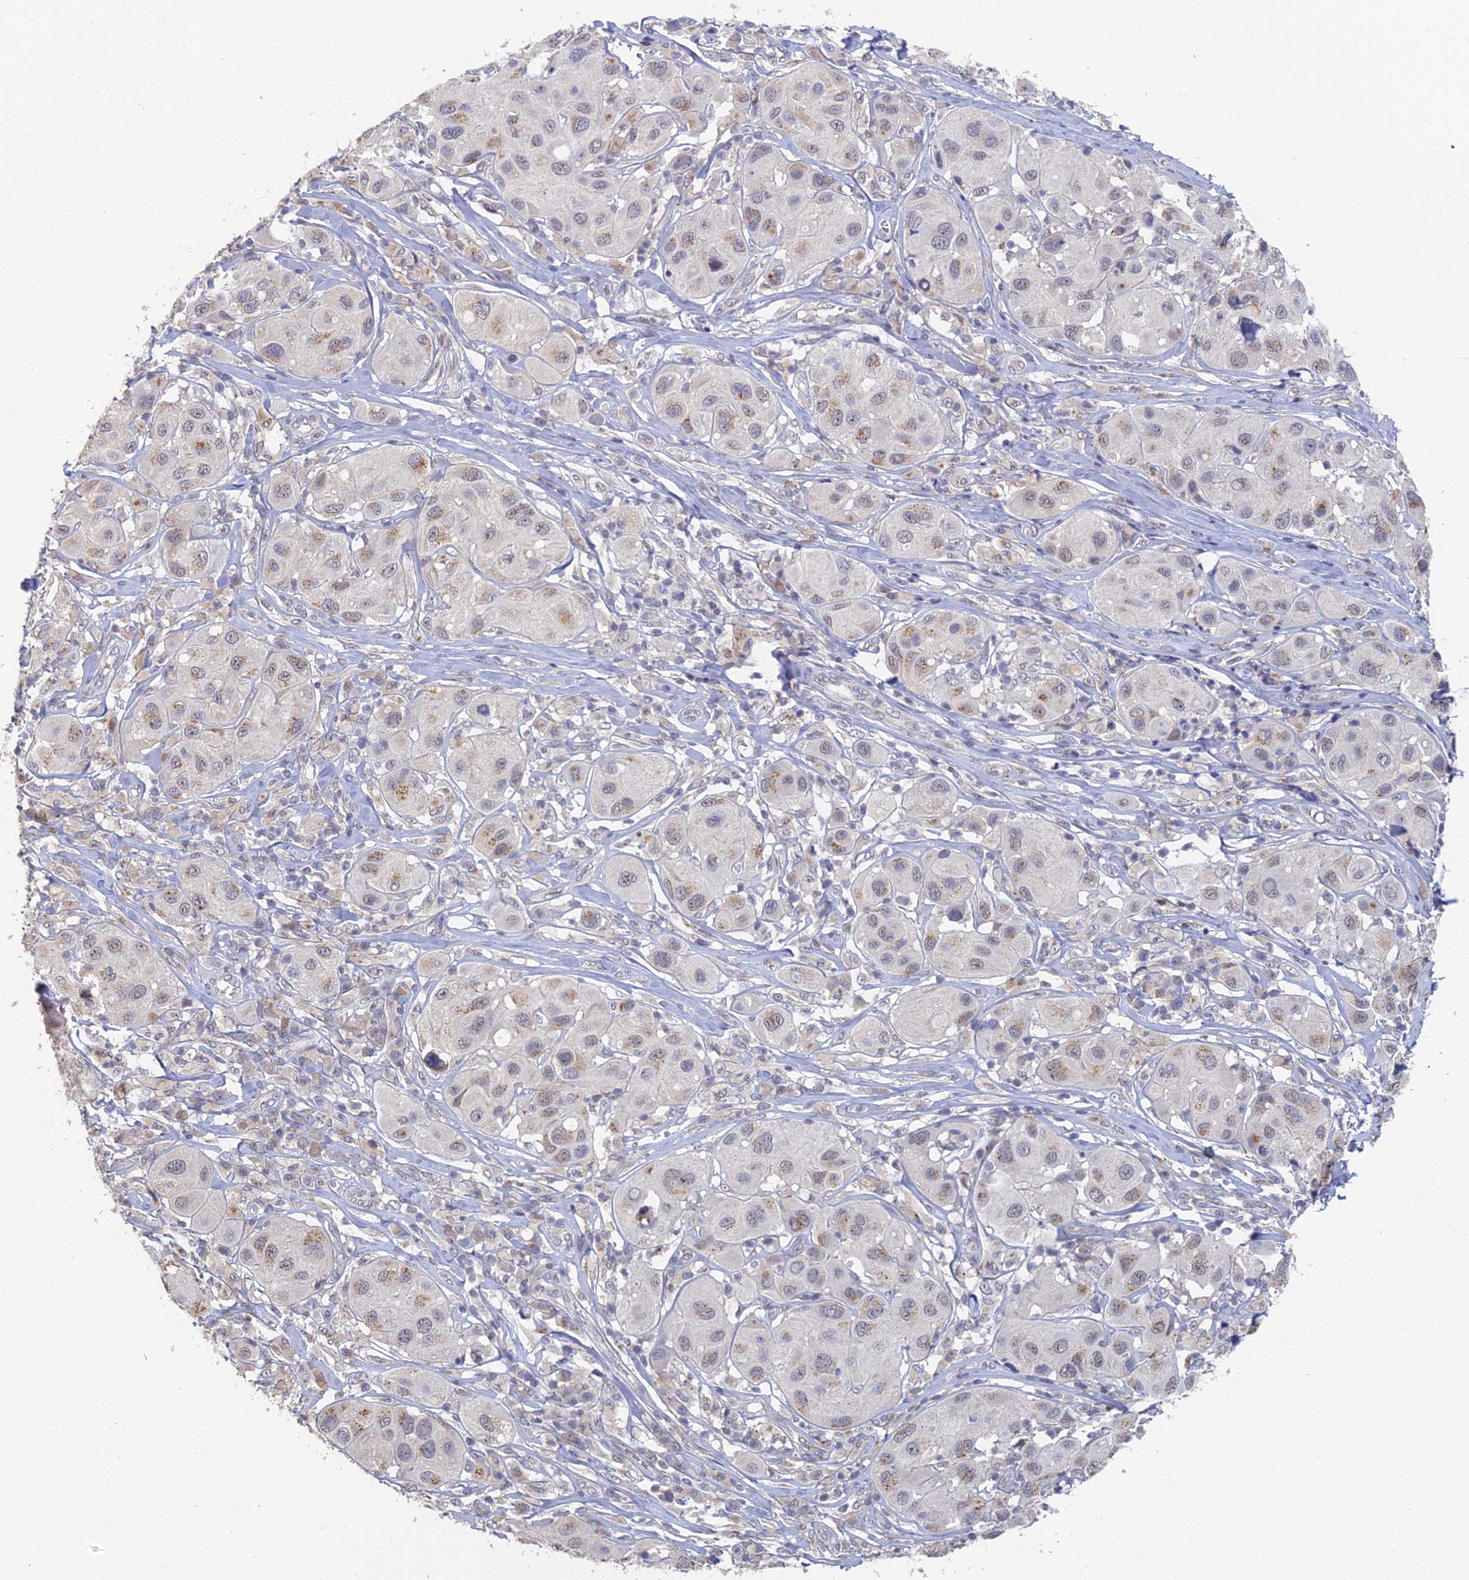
{"staining": {"intensity": "weak", "quantity": ">75%", "location": "cytoplasmic/membranous"}, "tissue": "melanoma", "cell_type": "Tumor cells", "image_type": "cancer", "snomed": [{"axis": "morphology", "description": "Malignant melanoma, Metastatic site"}, {"axis": "topography", "description": "Skin"}], "caption": "A micrograph of melanoma stained for a protein exhibits weak cytoplasmic/membranous brown staining in tumor cells.", "gene": "GPATCH1", "patient": {"sex": "male", "age": 41}}